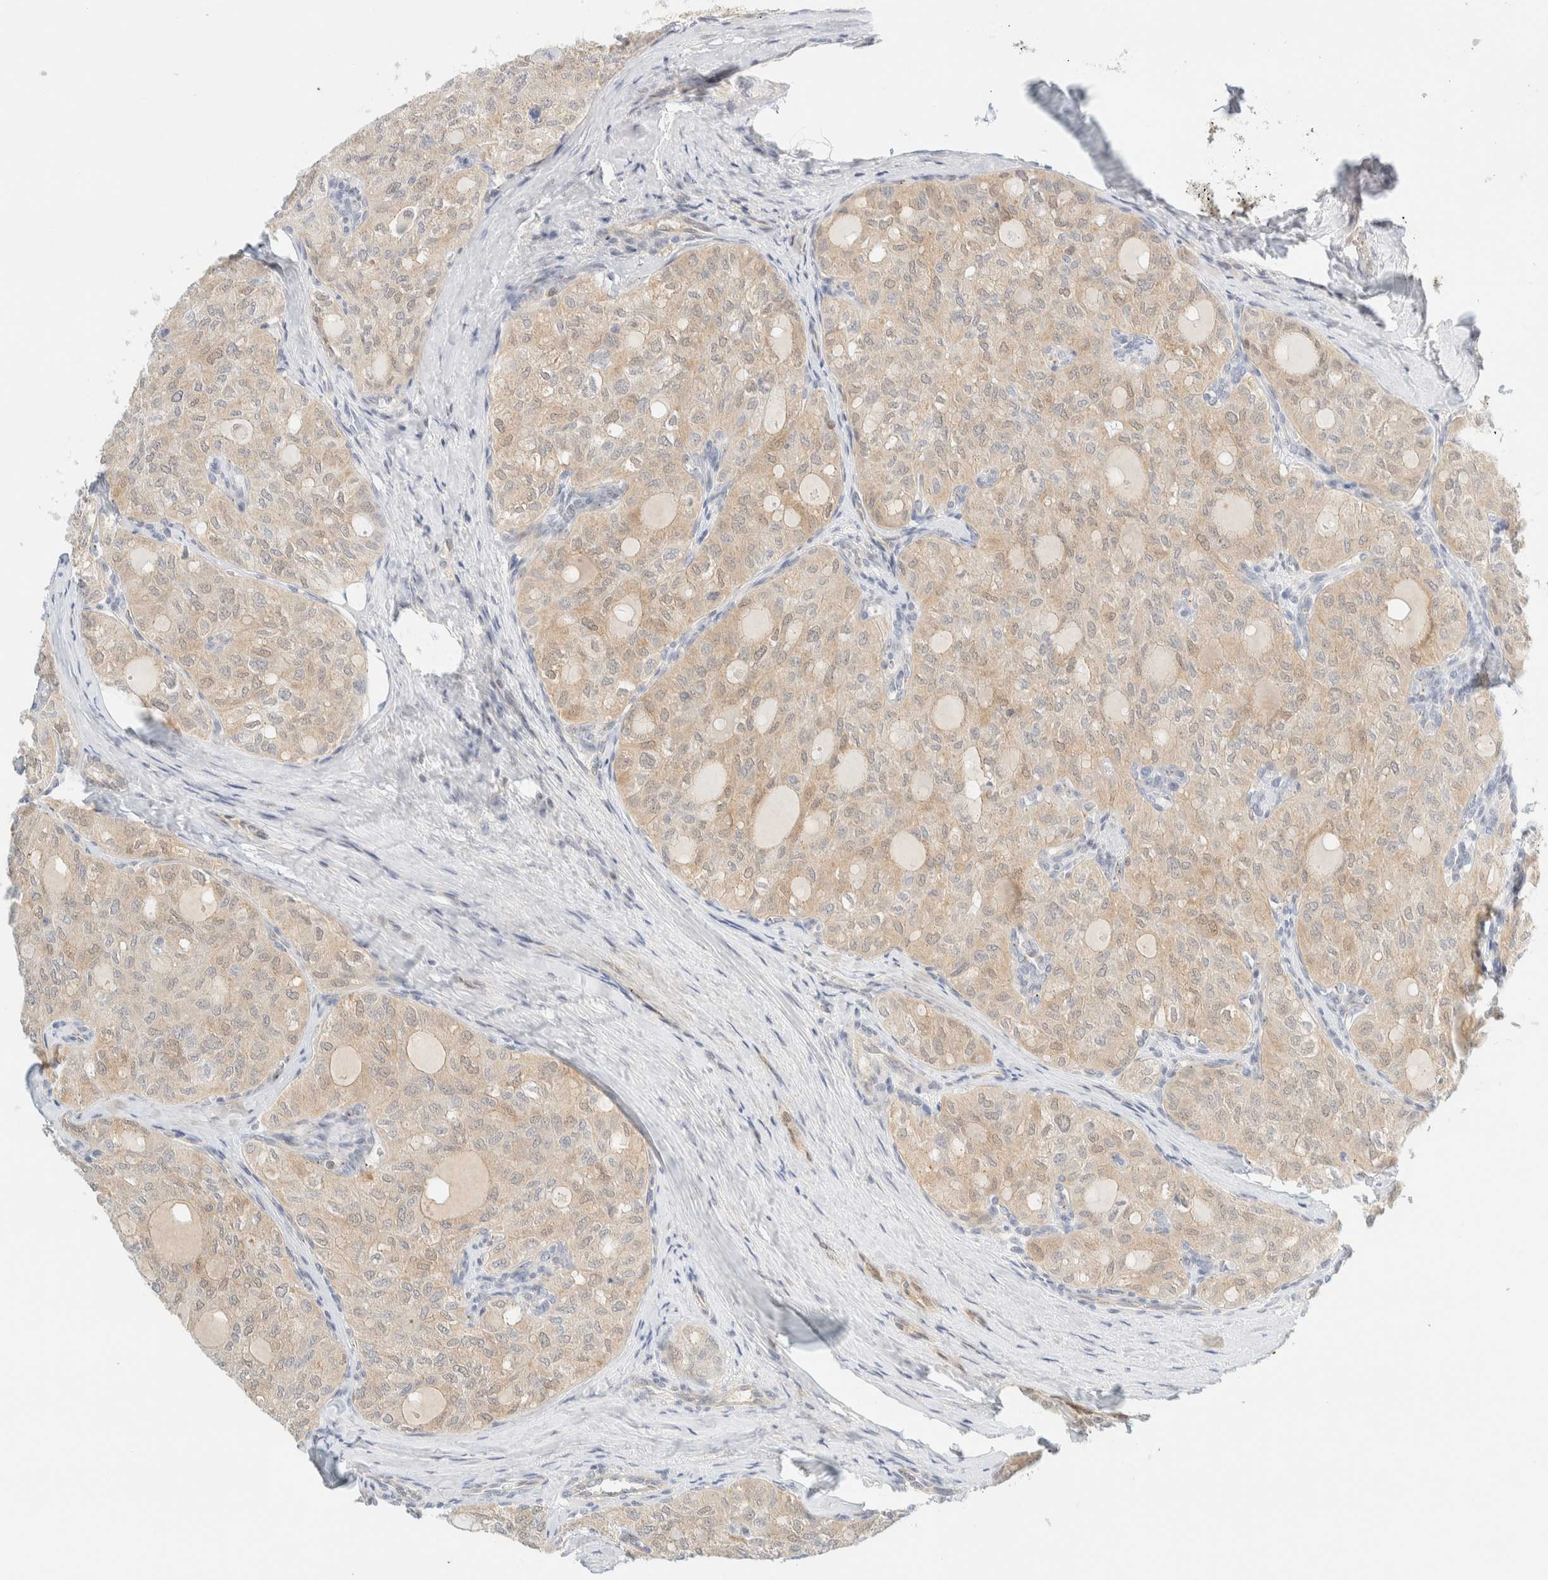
{"staining": {"intensity": "weak", "quantity": "25%-75%", "location": "cytoplasmic/membranous"}, "tissue": "thyroid cancer", "cell_type": "Tumor cells", "image_type": "cancer", "snomed": [{"axis": "morphology", "description": "Follicular adenoma carcinoma, NOS"}, {"axis": "topography", "description": "Thyroid gland"}], "caption": "Immunohistochemical staining of thyroid cancer exhibits low levels of weak cytoplasmic/membranous positivity in about 25%-75% of tumor cells.", "gene": "PCYT2", "patient": {"sex": "male", "age": 75}}